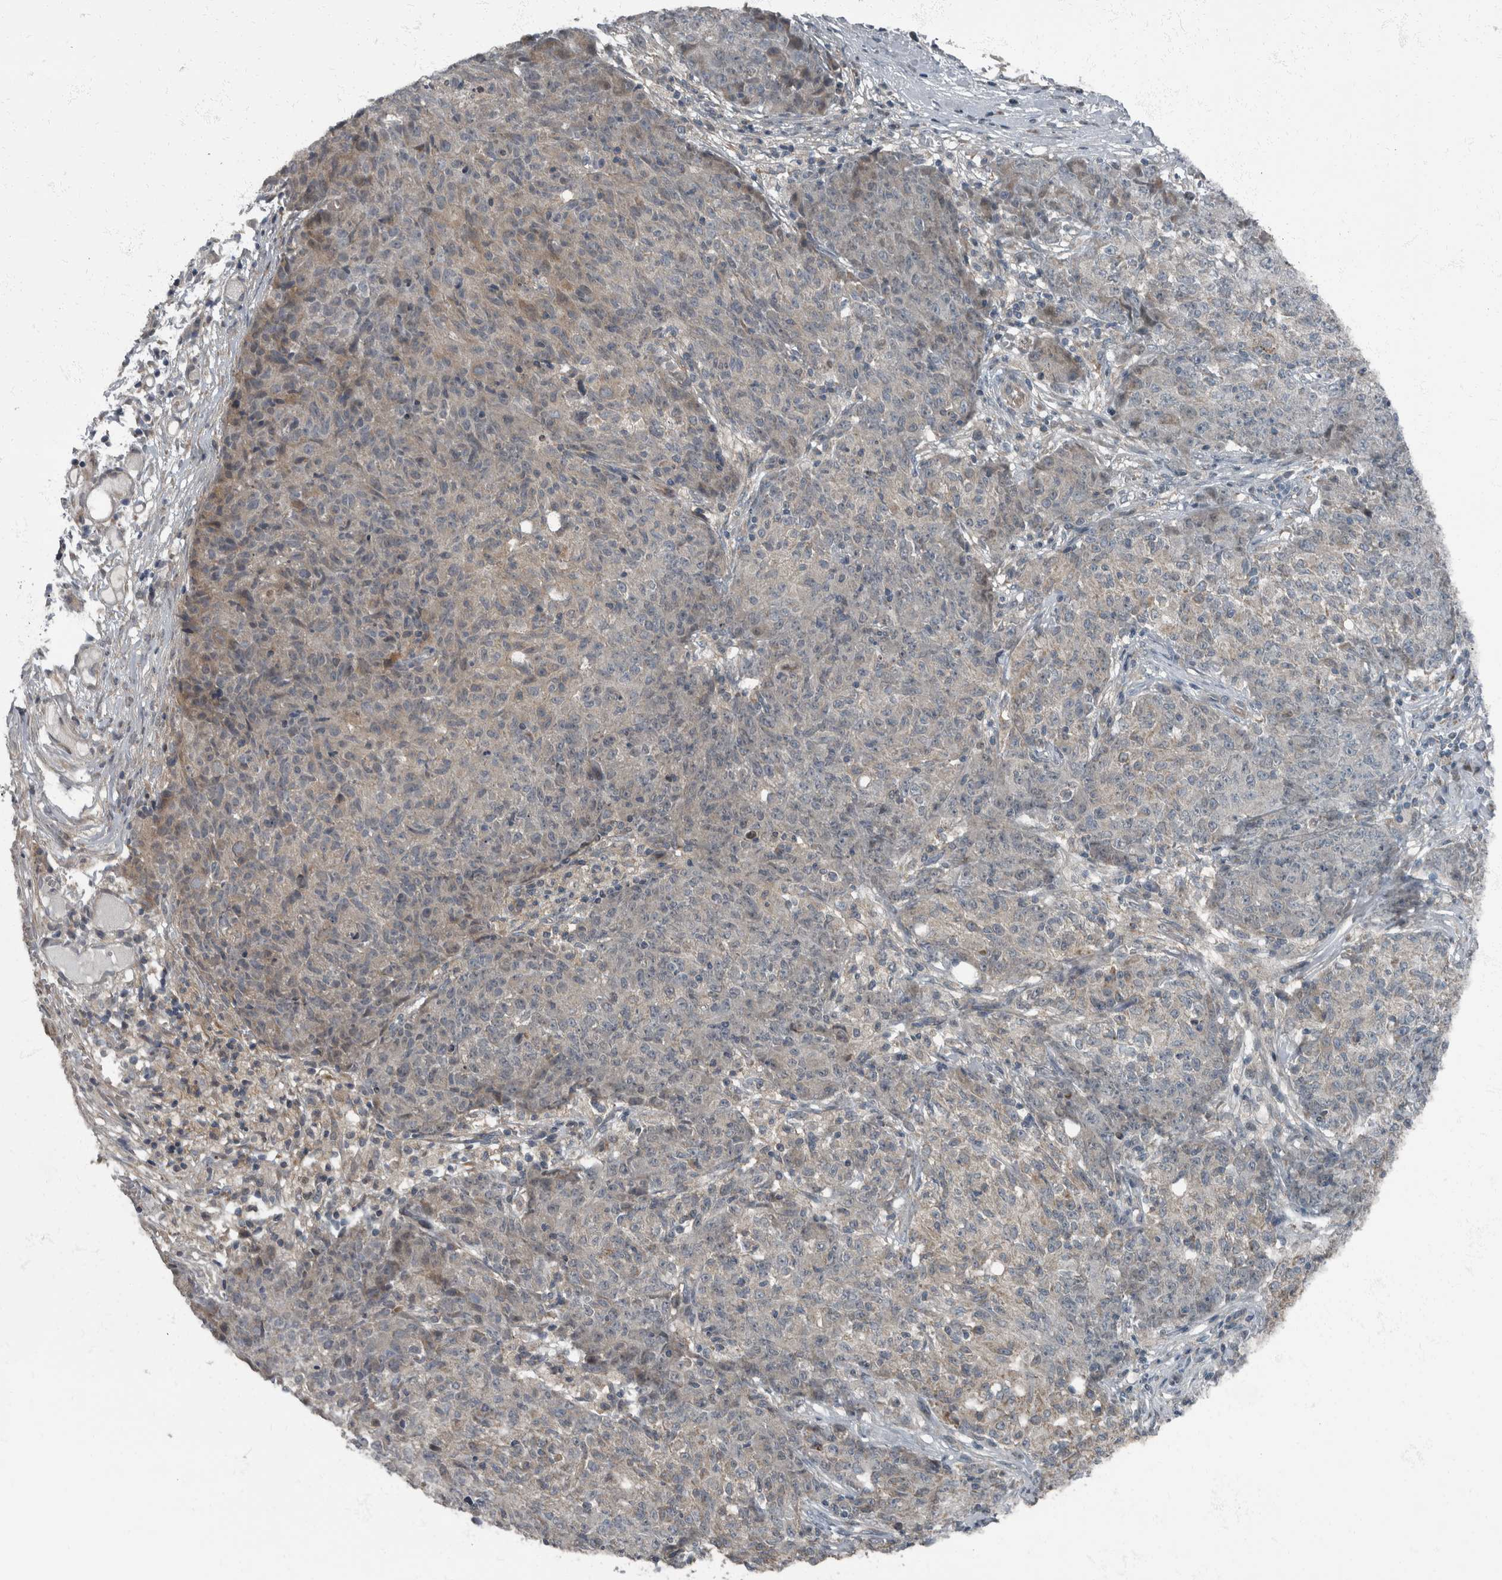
{"staining": {"intensity": "weak", "quantity": "<25%", "location": "cytoplasmic/membranous"}, "tissue": "ovarian cancer", "cell_type": "Tumor cells", "image_type": "cancer", "snomed": [{"axis": "morphology", "description": "Carcinoma, endometroid"}, {"axis": "topography", "description": "Ovary"}], "caption": "Ovarian endometroid carcinoma was stained to show a protein in brown. There is no significant positivity in tumor cells.", "gene": "RABGGTB", "patient": {"sex": "female", "age": 42}}